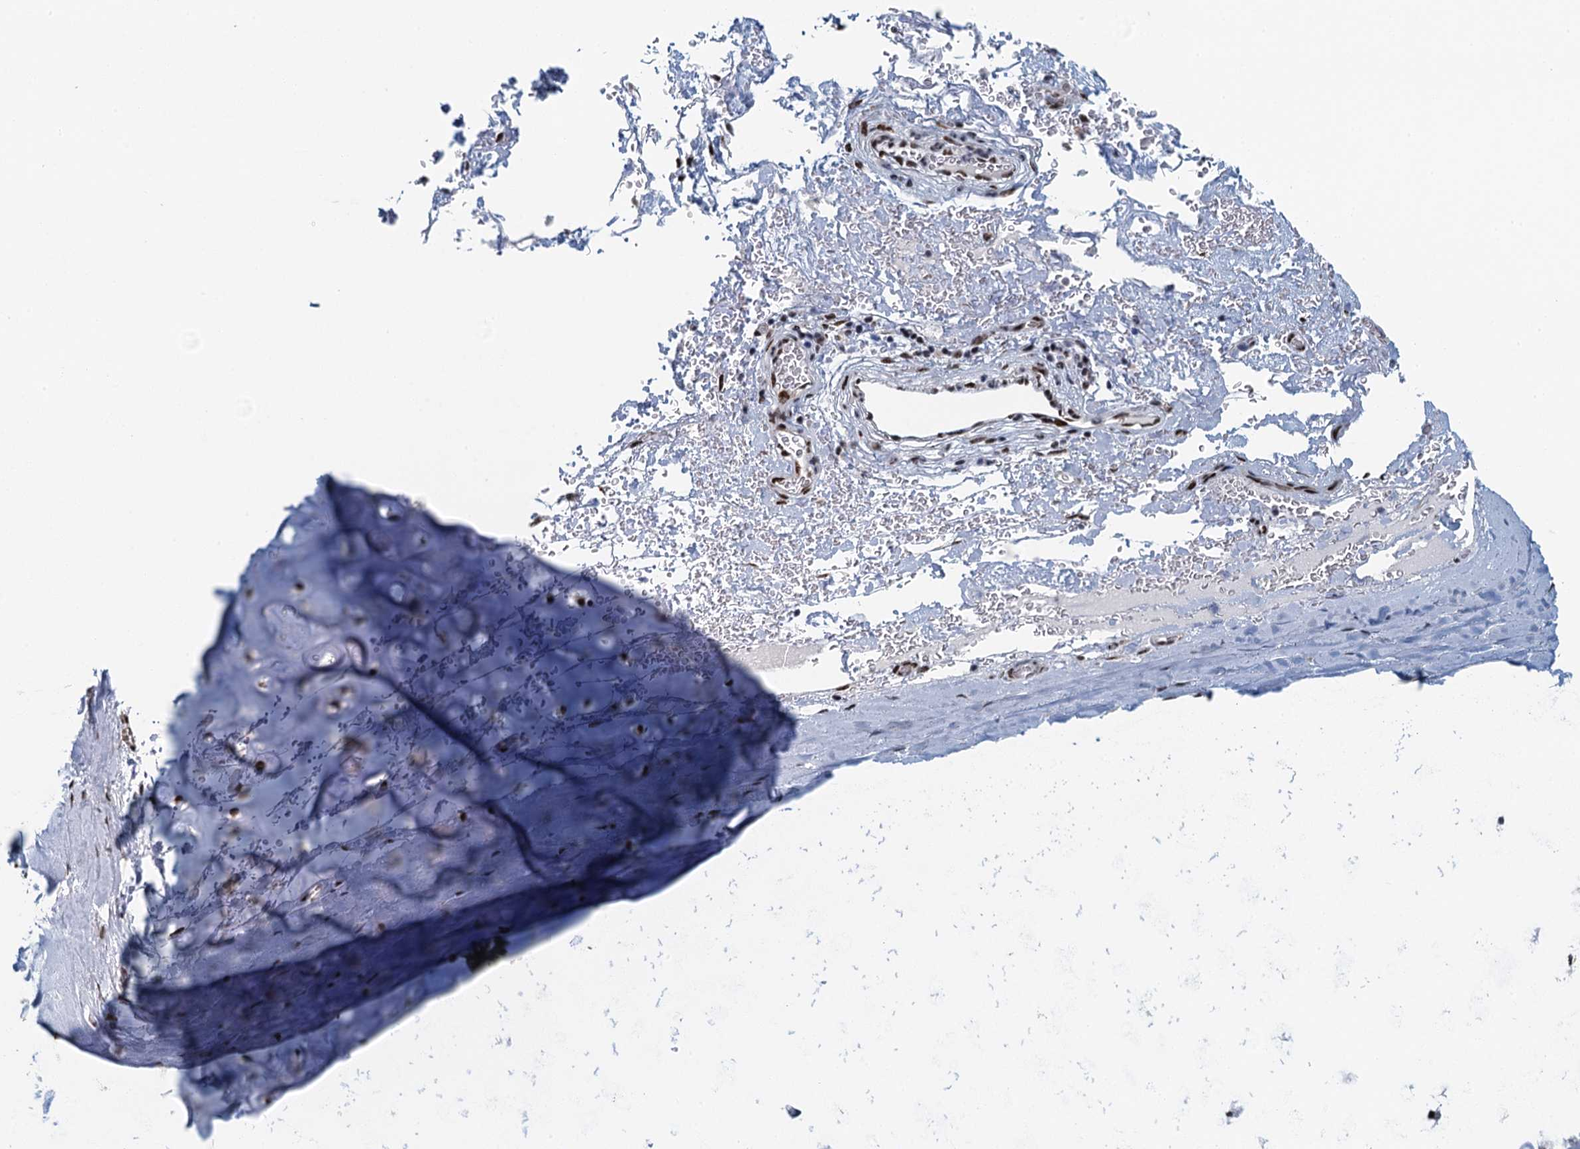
{"staining": {"intensity": "moderate", "quantity": "<25%", "location": "nuclear"}, "tissue": "adipose tissue", "cell_type": "Adipocytes", "image_type": "normal", "snomed": [{"axis": "morphology", "description": "Normal tissue, NOS"}, {"axis": "topography", "description": "Cartilage tissue"}], "caption": "Protein staining of normal adipose tissue demonstrates moderate nuclear expression in approximately <25% of adipocytes.", "gene": "TTLL9", "patient": {"sex": "female", "age": 63}}